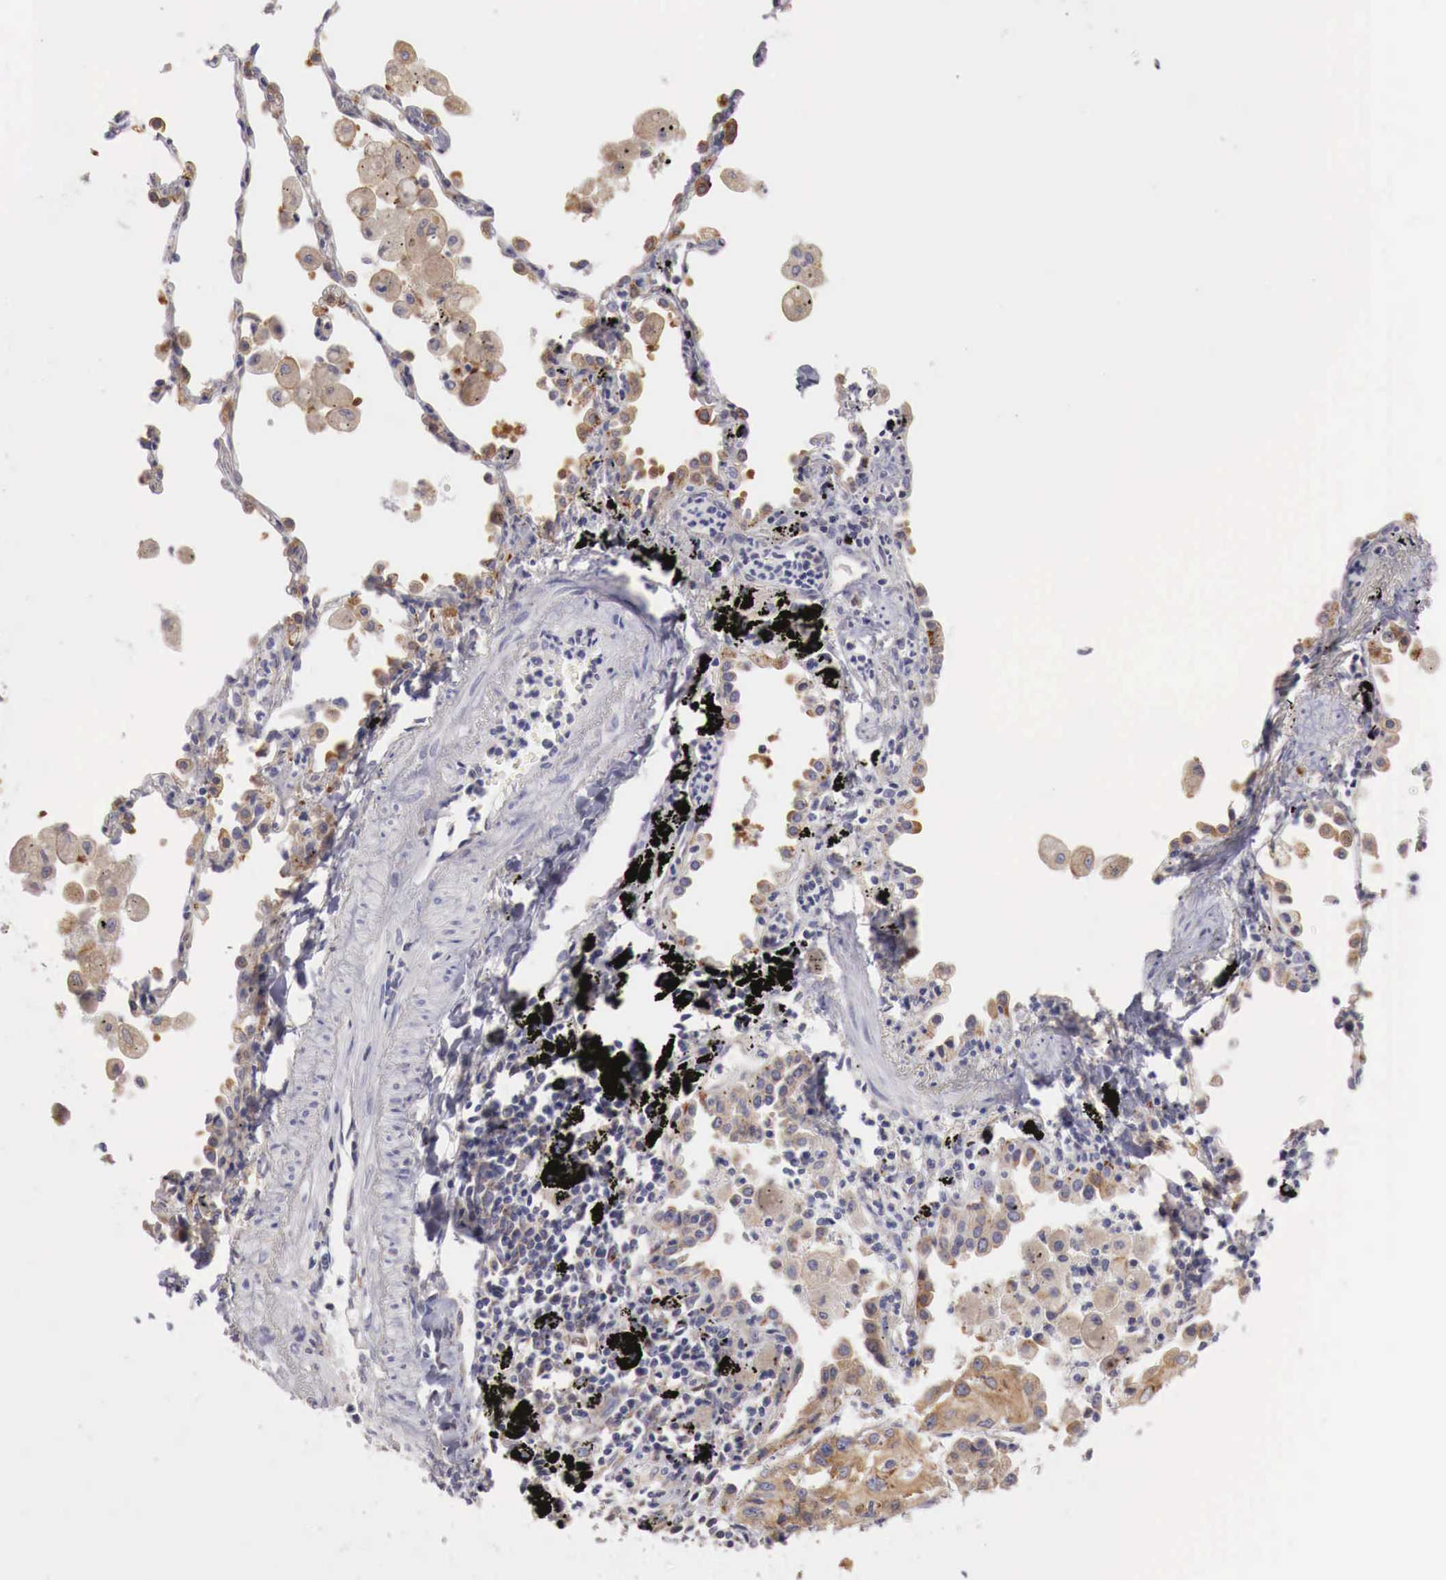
{"staining": {"intensity": "moderate", "quantity": ">75%", "location": "cytoplasmic/membranous"}, "tissue": "lung cancer", "cell_type": "Tumor cells", "image_type": "cancer", "snomed": [{"axis": "morphology", "description": "Squamous cell carcinoma, NOS"}, {"axis": "topography", "description": "Lung"}], "caption": "Squamous cell carcinoma (lung) was stained to show a protein in brown. There is medium levels of moderate cytoplasmic/membranous staining in approximately >75% of tumor cells. Nuclei are stained in blue.", "gene": "NSDHL", "patient": {"sex": "male", "age": 71}}